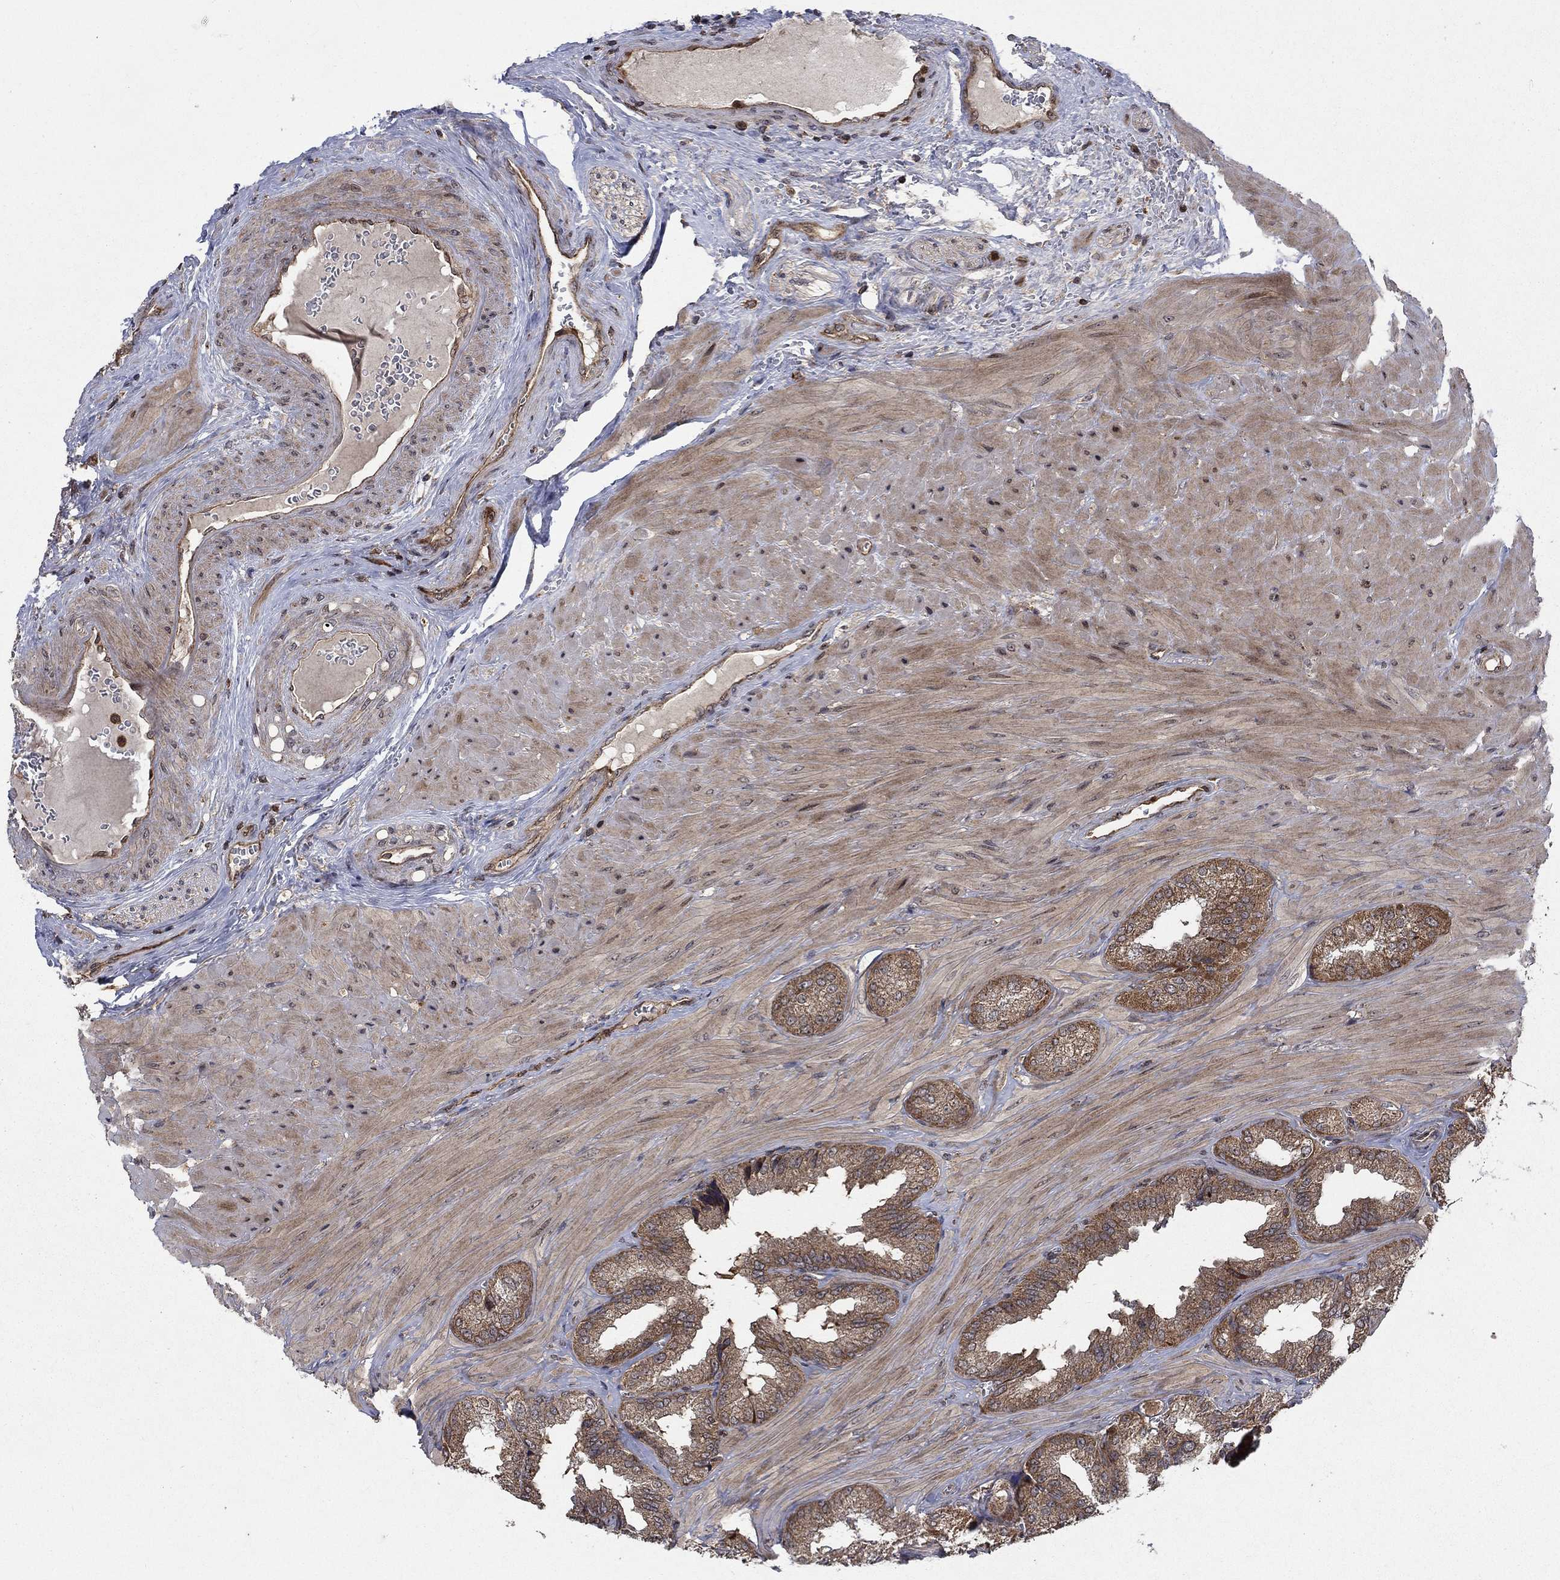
{"staining": {"intensity": "moderate", "quantity": "25%-75%", "location": "cytoplasmic/membranous"}, "tissue": "seminal vesicle", "cell_type": "Glandular cells", "image_type": "normal", "snomed": [{"axis": "morphology", "description": "Normal tissue, NOS"}, {"axis": "topography", "description": "Seminal veicle"}], "caption": "Immunohistochemistry (IHC) staining of normal seminal vesicle, which exhibits medium levels of moderate cytoplasmic/membranous staining in about 25%-75% of glandular cells indicating moderate cytoplasmic/membranous protein positivity. The staining was performed using DAB (brown) for protein detection and nuclei were counterstained in hematoxylin (blue).", "gene": "IFI35", "patient": {"sex": "male", "age": 37}}